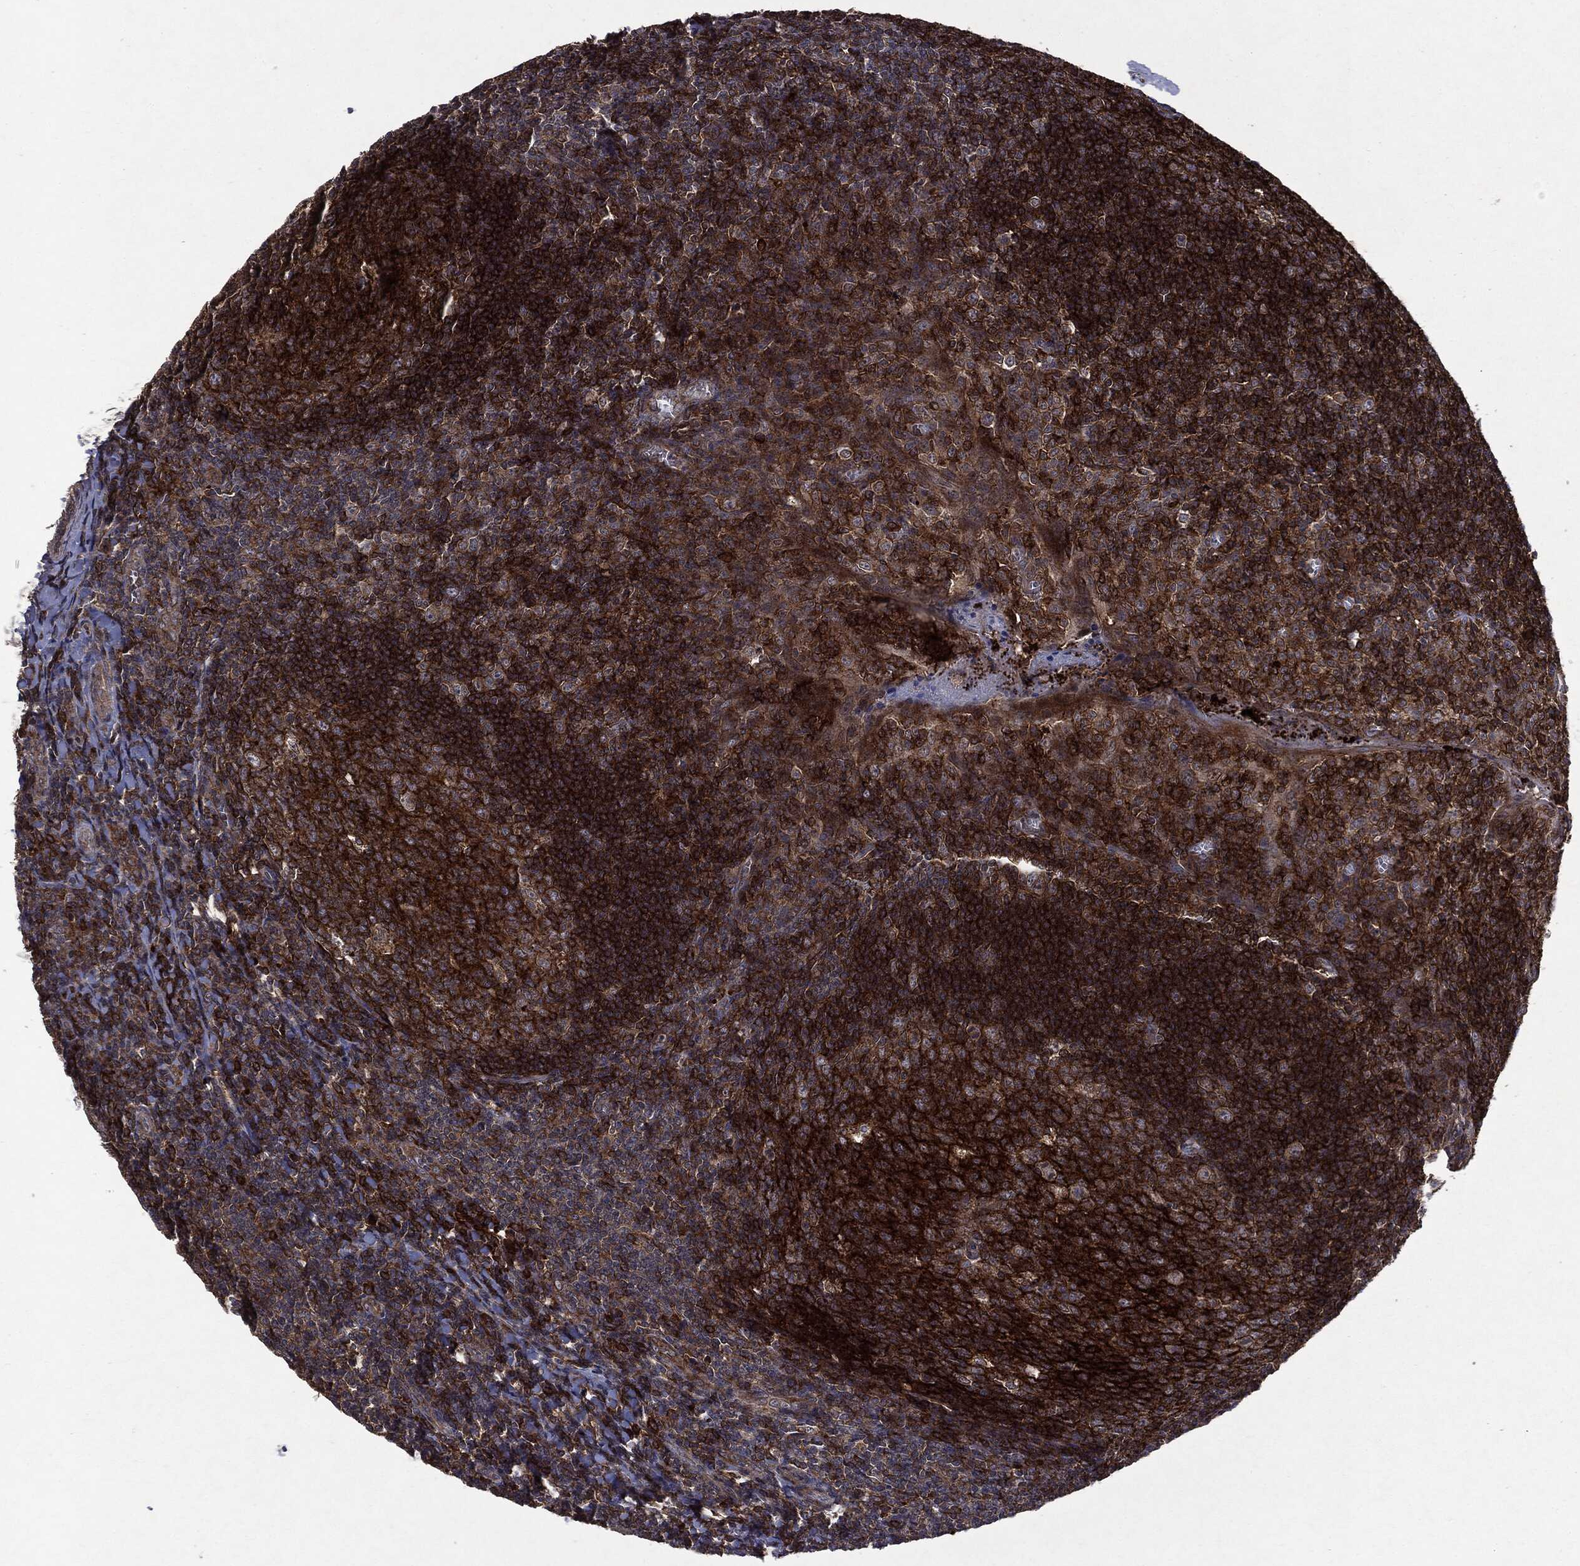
{"staining": {"intensity": "strong", "quantity": "25%-75%", "location": "cytoplasmic/membranous"}, "tissue": "tonsil", "cell_type": "Germinal center cells", "image_type": "normal", "snomed": [{"axis": "morphology", "description": "Normal tissue, NOS"}, {"axis": "topography", "description": "Tonsil"}], "caption": "Immunohistochemical staining of benign tonsil exhibits 25%-75% levels of strong cytoplasmic/membranous protein expression in approximately 25%-75% of germinal center cells. (Brightfield microscopy of DAB IHC at high magnification).", "gene": "PTEN", "patient": {"sex": "male", "age": 20}}